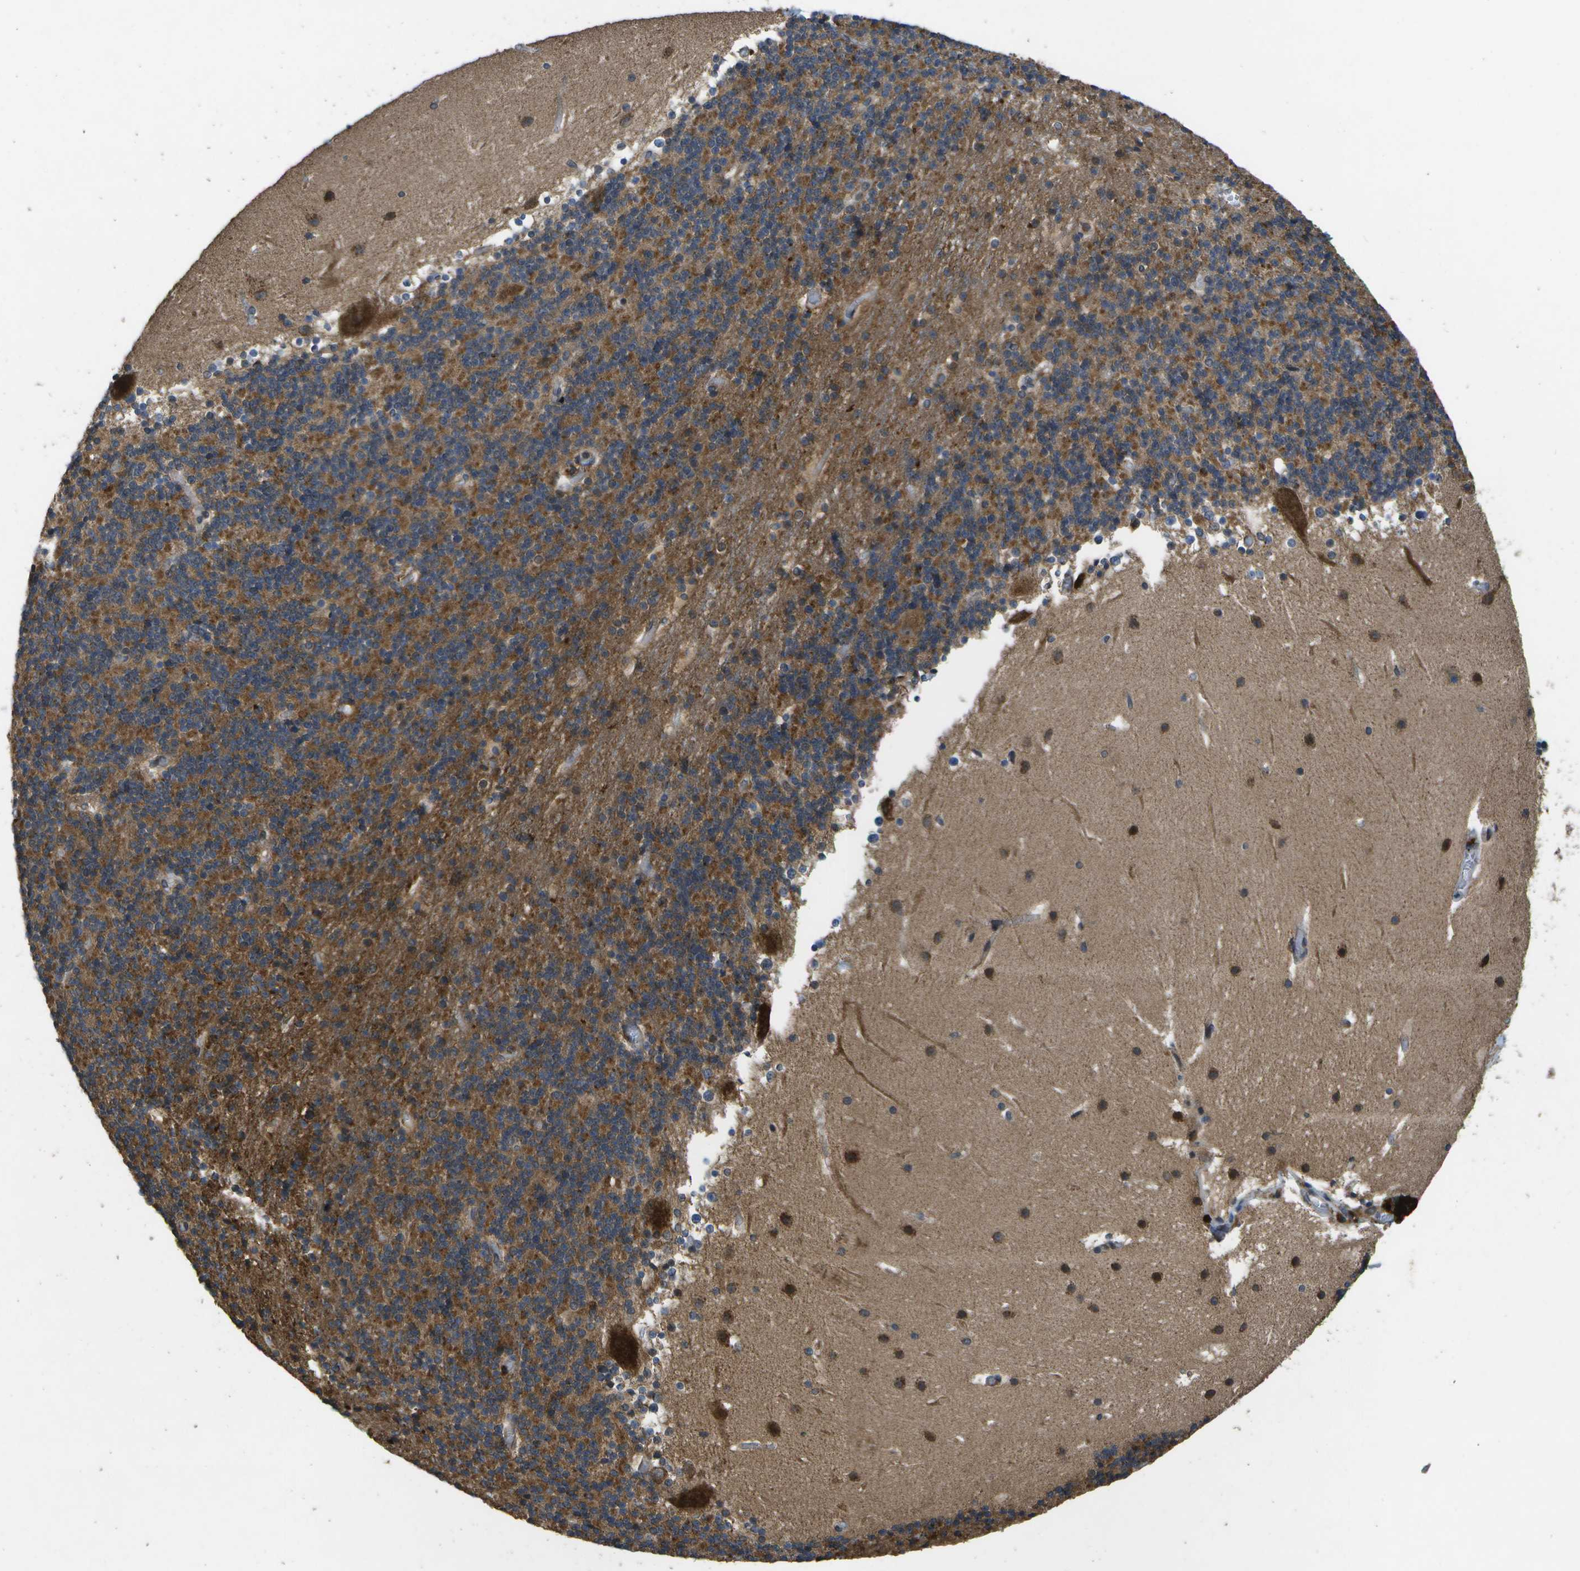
{"staining": {"intensity": "moderate", "quantity": ">75%", "location": "cytoplasmic/membranous"}, "tissue": "cerebellum", "cell_type": "Cells in granular layer", "image_type": "normal", "snomed": [{"axis": "morphology", "description": "Normal tissue, NOS"}, {"axis": "topography", "description": "Cerebellum"}], "caption": "Protein staining exhibits moderate cytoplasmic/membranous expression in about >75% of cells in granular layer in unremarkable cerebellum. Immunohistochemistry stains the protein in brown and the nuclei are stained blue.", "gene": "HFE", "patient": {"sex": "male", "age": 45}}